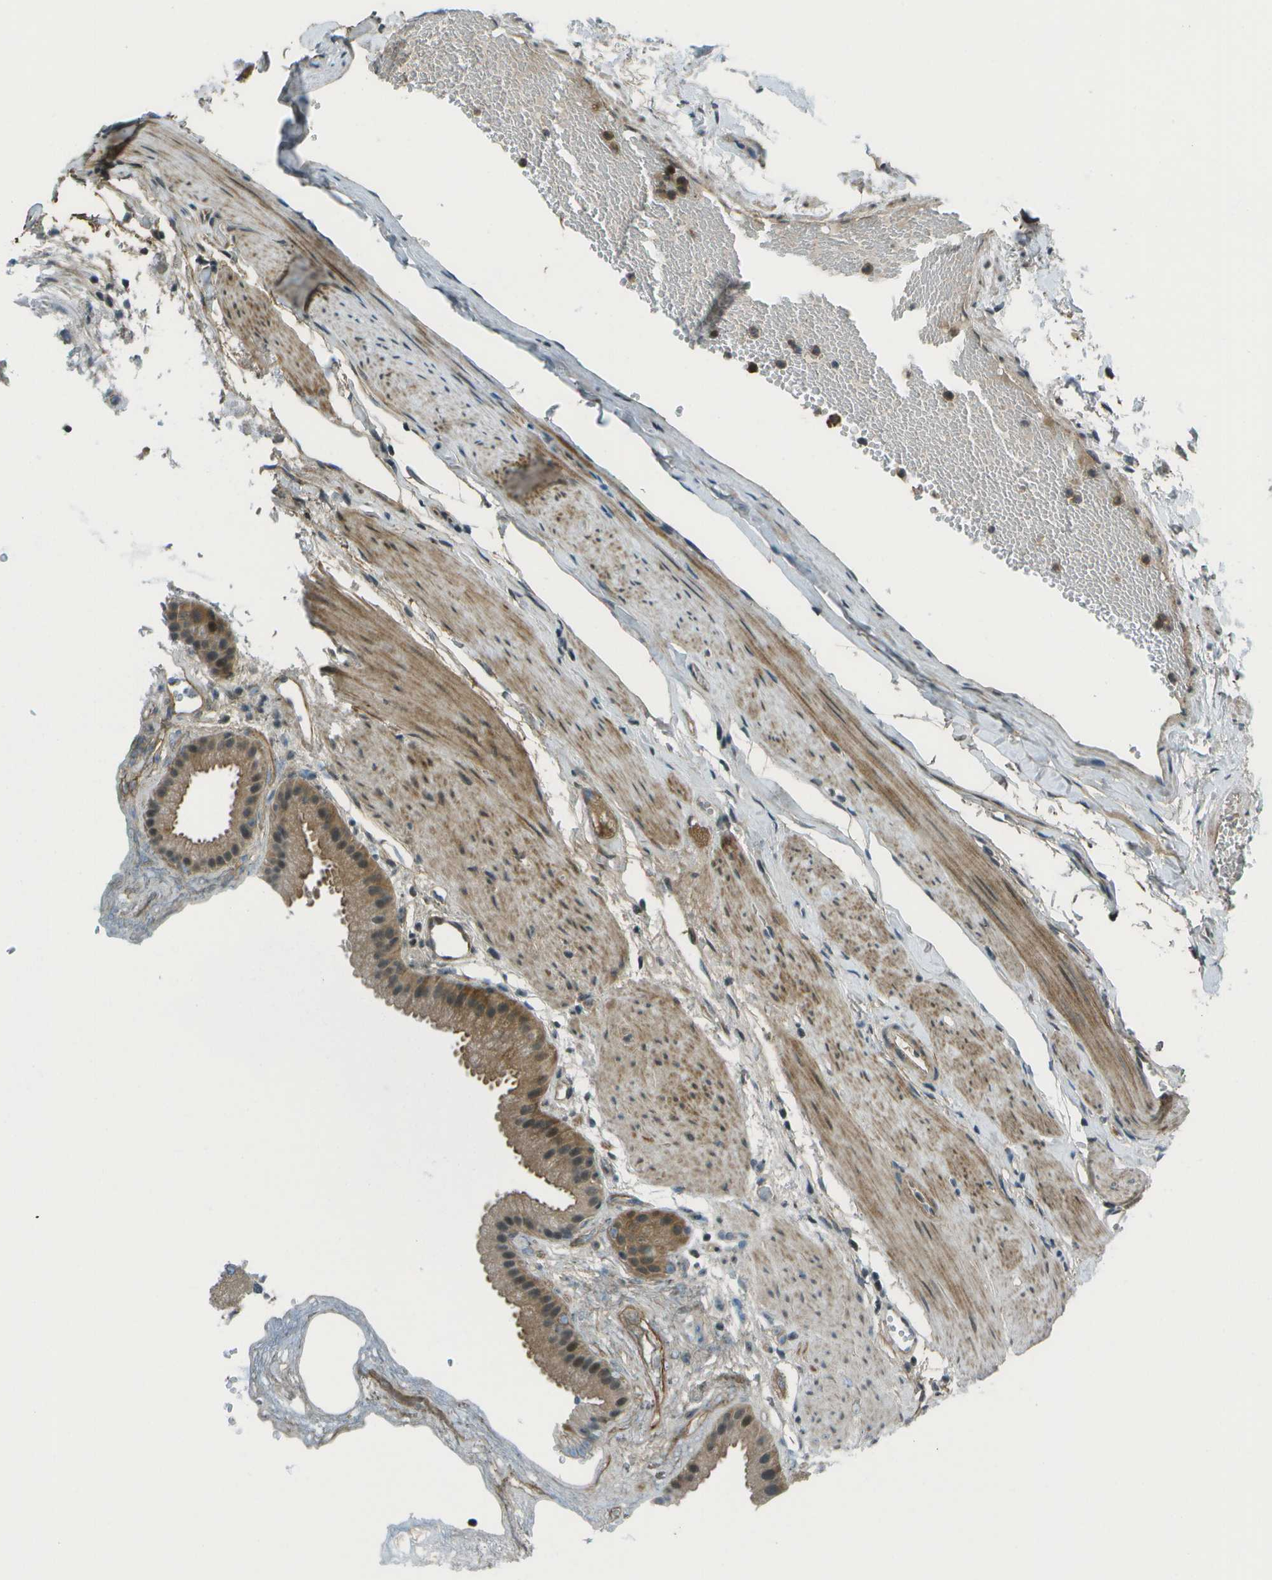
{"staining": {"intensity": "moderate", "quantity": ">75%", "location": "cytoplasmic/membranous"}, "tissue": "gallbladder", "cell_type": "Glandular cells", "image_type": "normal", "snomed": [{"axis": "morphology", "description": "Normal tissue, NOS"}, {"axis": "topography", "description": "Gallbladder"}], "caption": "Immunohistochemistry (IHC) image of benign human gallbladder stained for a protein (brown), which demonstrates medium levels of moderate cytoplasmic/membranous positivity in approximately >75% of glandular cells.", "gene": "TMEM19", "patient": {"sex": "female", "age": 64}}